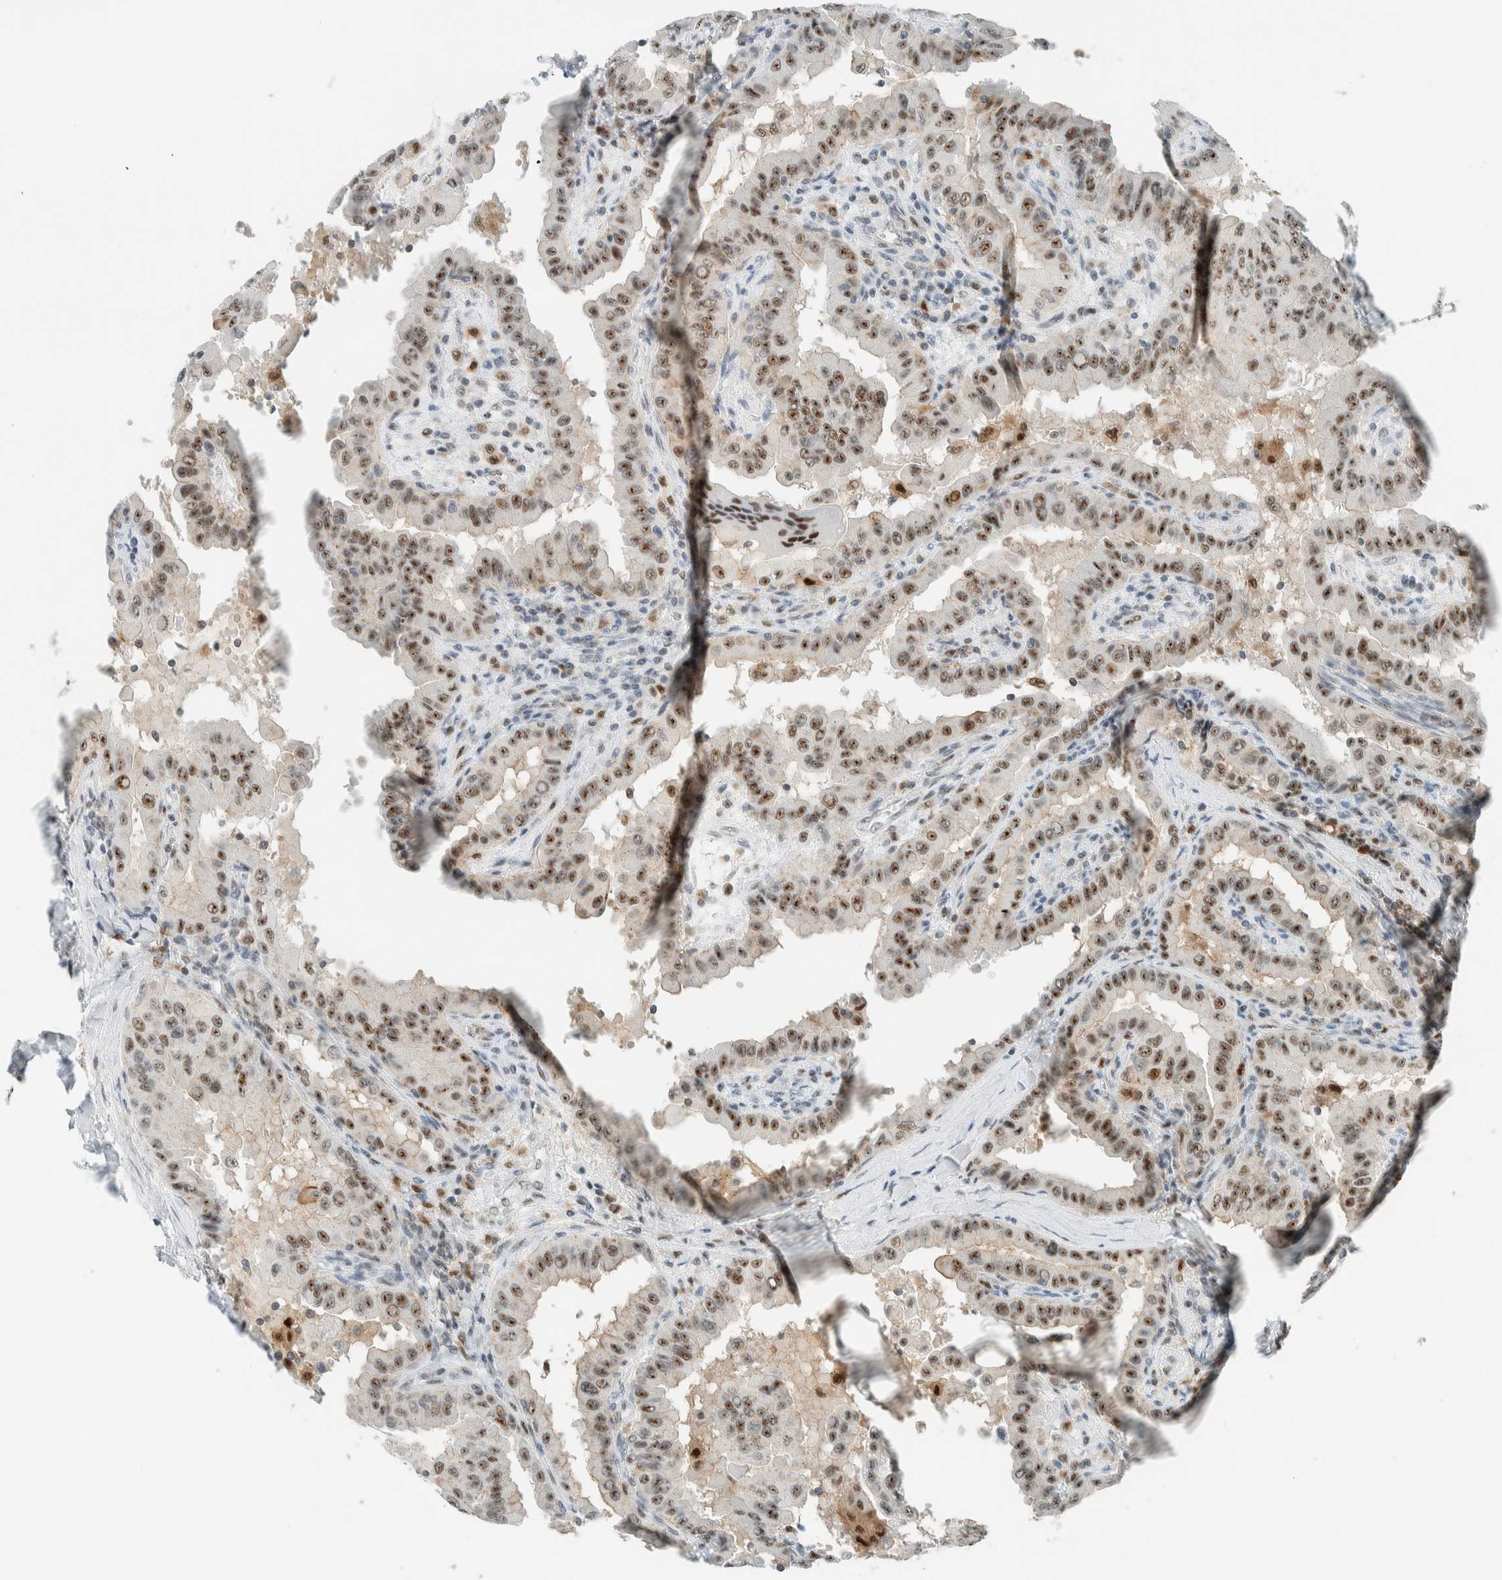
{"staining": {"intensity": "moderate", "quantity": ">75%", "location": "nuclear"}, "tissue": "thyroid cancer", "cell_type": "Tumor cells", "image_type": "cancer", "snomed": [{"axis": "morphology", "description": "Papillary adenocarcinoma, NOS"}, {"axis": "topography", "description": "Thyroid gland"}], "caption": "Immunohistochemistry of thyroid cancer exhibits medium levels of moderate nuclear positivity in approximately >75% of tumor cells.", "gene": "CYSRT1", "patient": {"sex": "male", "age": 33}}